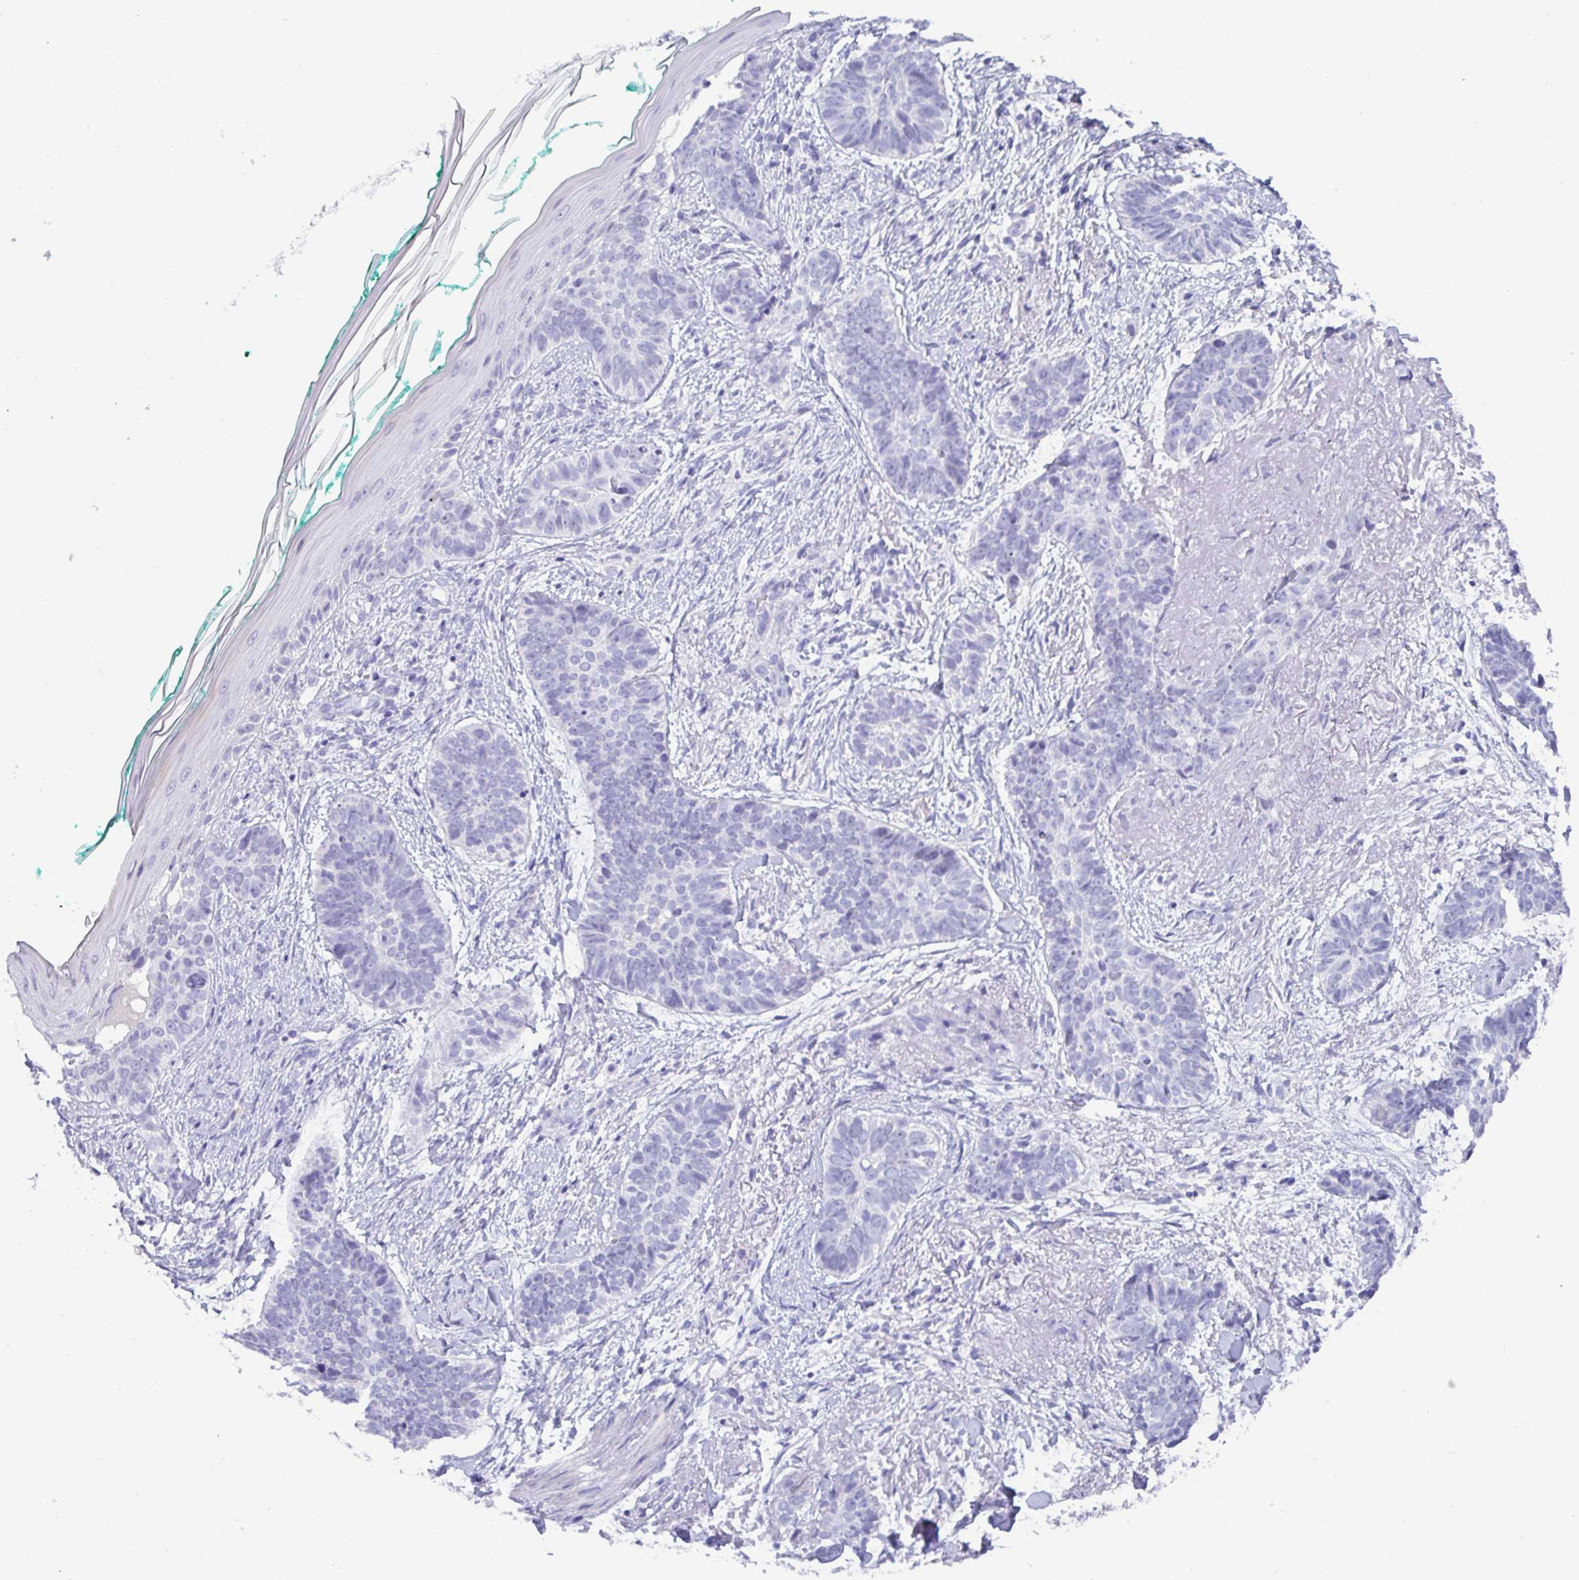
{"staining": {"intensity": "negative", "quantity": "none", "location": "none"}, "tissue": "skin cancer", "cell_type": "Tumor cells", "image_type": "cancer", "snomed": [{"axis": "morphology", "description": "Basal cell carcinoma"}, {"axis": "topography", "description": "Skin"}, {"axis": "topography", "description": "Skin of face"}, {"axis": "topography", "description": "Skin of nose"}], "caption": "This is a image of immunohistochemistry (IHC) staining of skin cancer, which shows no expression in tumor cells.", "gene": "TMEM241", "patient": {"sex": "female", "age": 86}}